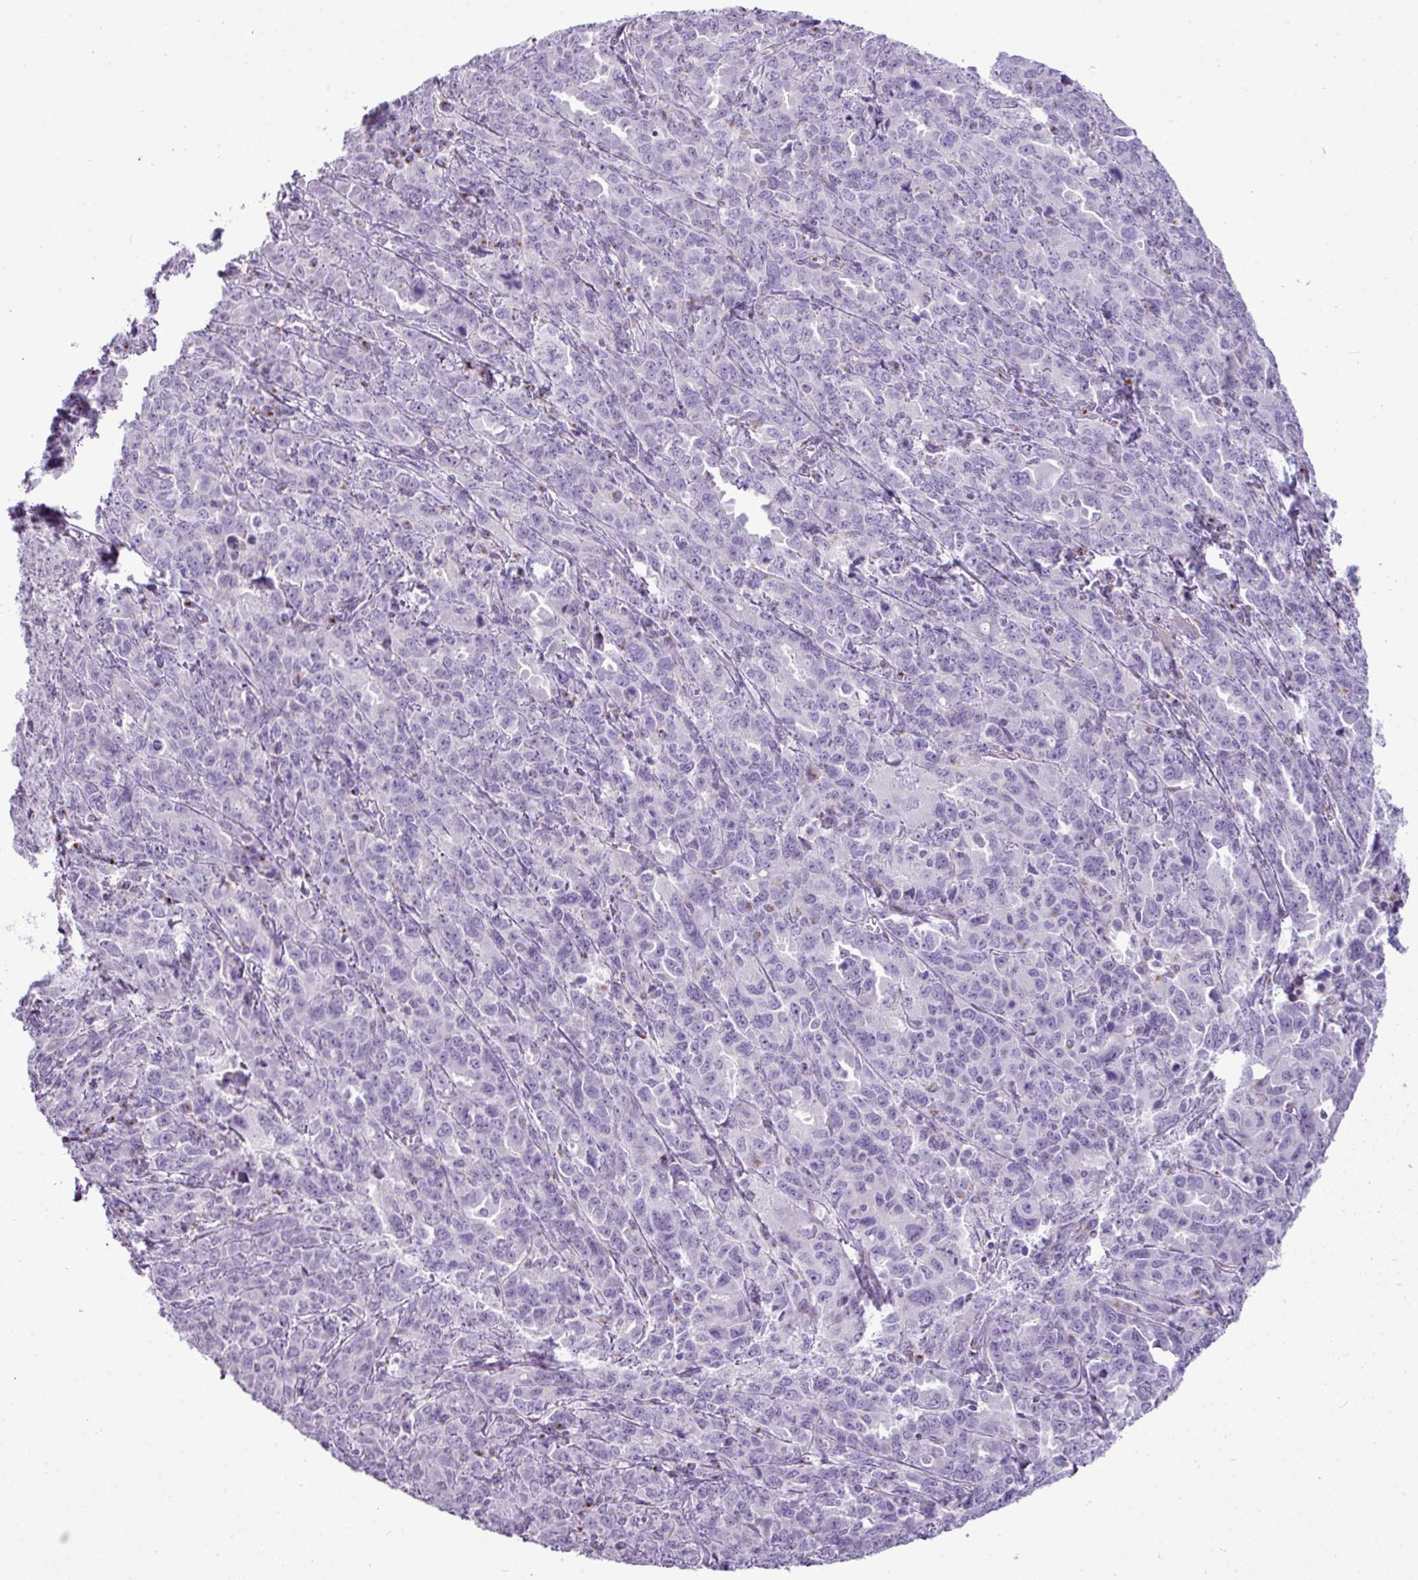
{"staining": {"intensity": "negative", "quantity": "none", "location": "none"}, "tissue": "ovarian cancer", "cell_type": "Tumor cells", "image_type": "cancer", "snomed": [{"axis": "morphology", "description": "Adenocarcinoma, NOS"}, {"axis": "morphology", "description": "Carcinoma, endometroid"}, {"axis": "topography", "description": "Ovary"}], "caption": "Histopathology image shows no significant protein expression in tumor cells of adenocarcinoma (ovarian).", "gene": "FAM43A", "patient": {"sex": "female", "age": 72}}